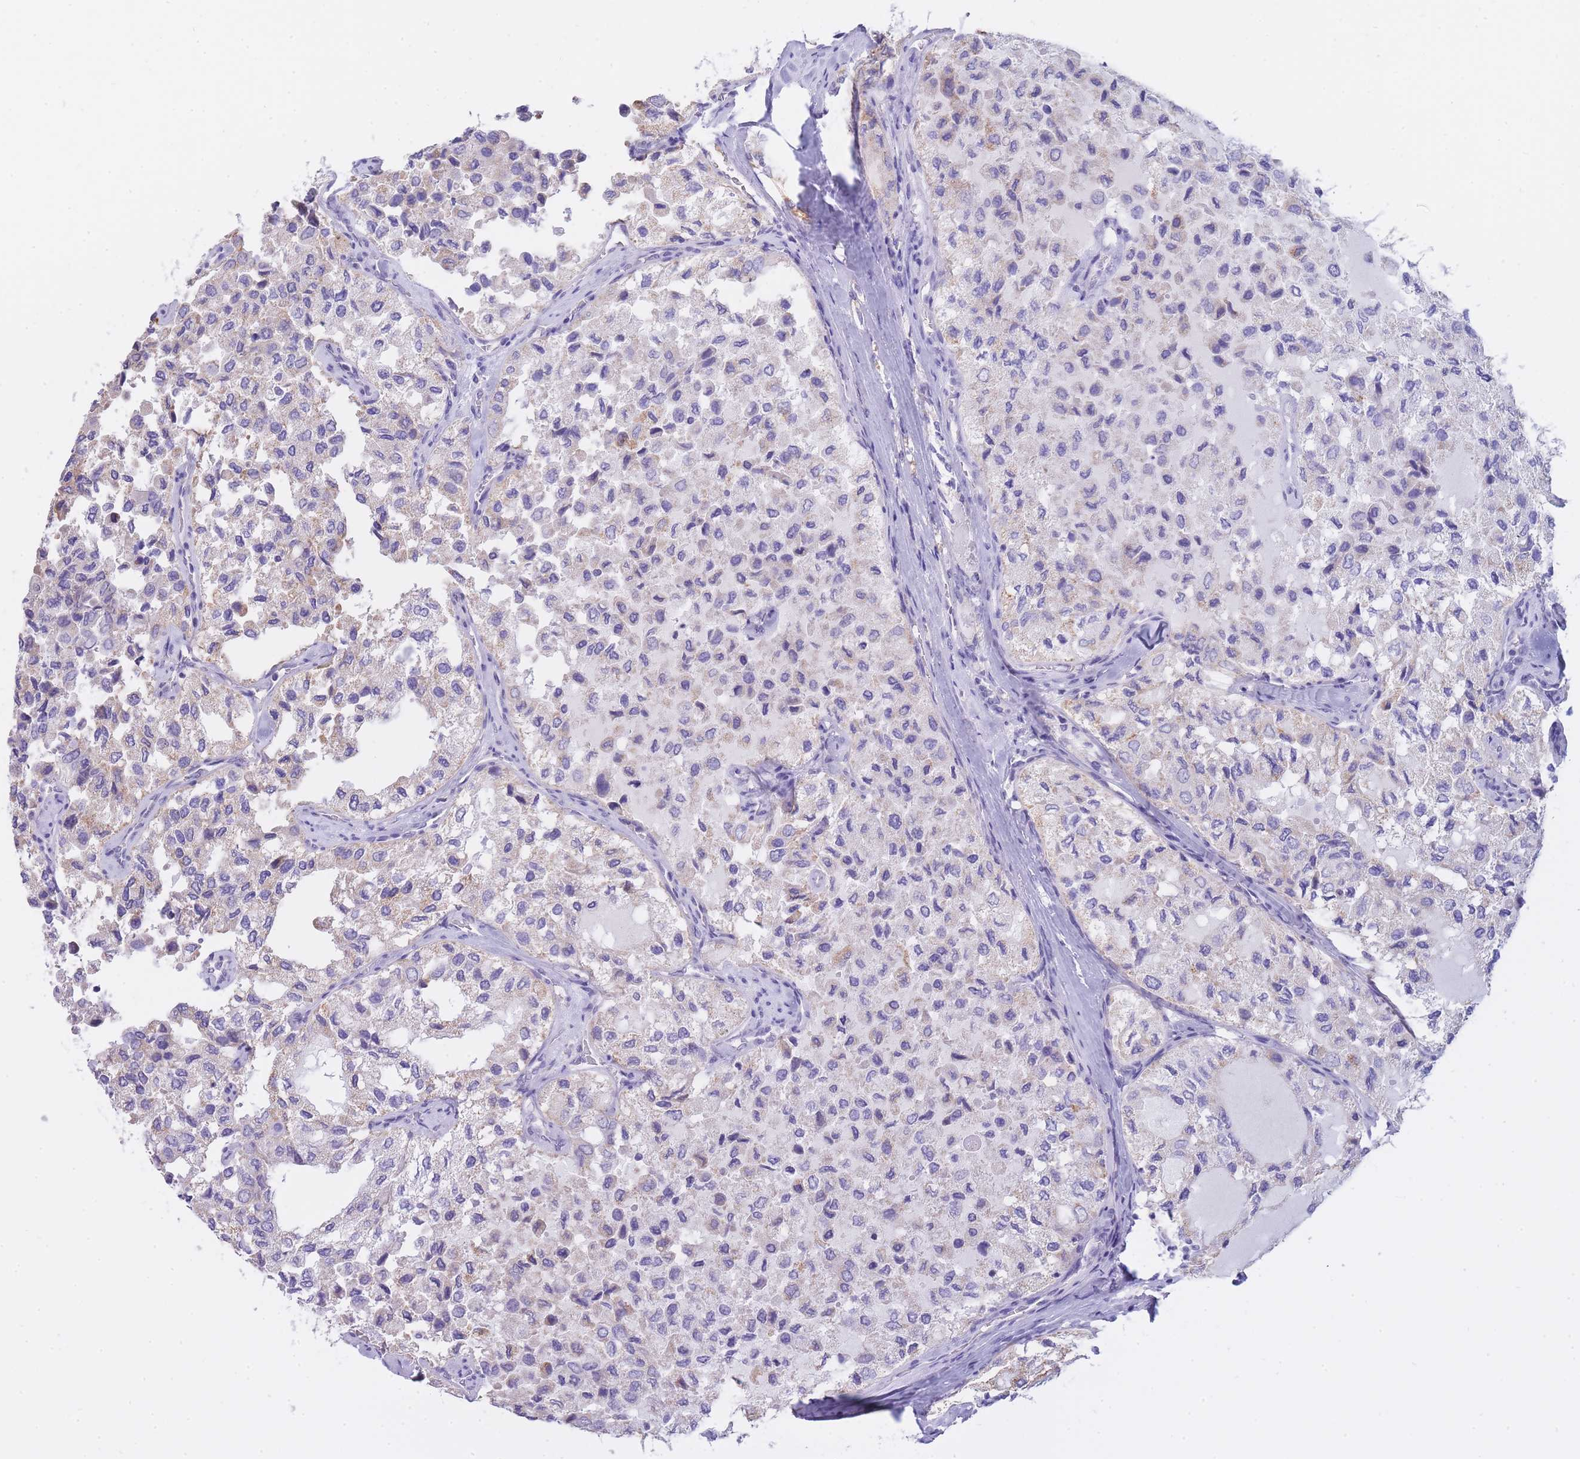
{"staining": {"intensity": "weak", "quantity": "25%-75%", "location": "cytoplasmic/membranous"}, "tissue": "thyroid cancer", "cell_type": "Tumor cells", "image_type": "cancer", "snomed": [{"axis": "morphology", "description": "Follicular adenoma carcinoma, NOS"}, {"axis": "topography", "description": "Thyroid gland"}], "caption": "Protein analysis of thyroid cancer (follicular adenoma carcinoma) tissue demonstrates weak cytoplasmic/membranous expression in approximately 25%-75% of tumor cells.", "gene": "FRAT2", "patient": {"sex": "male", "age": 75}}